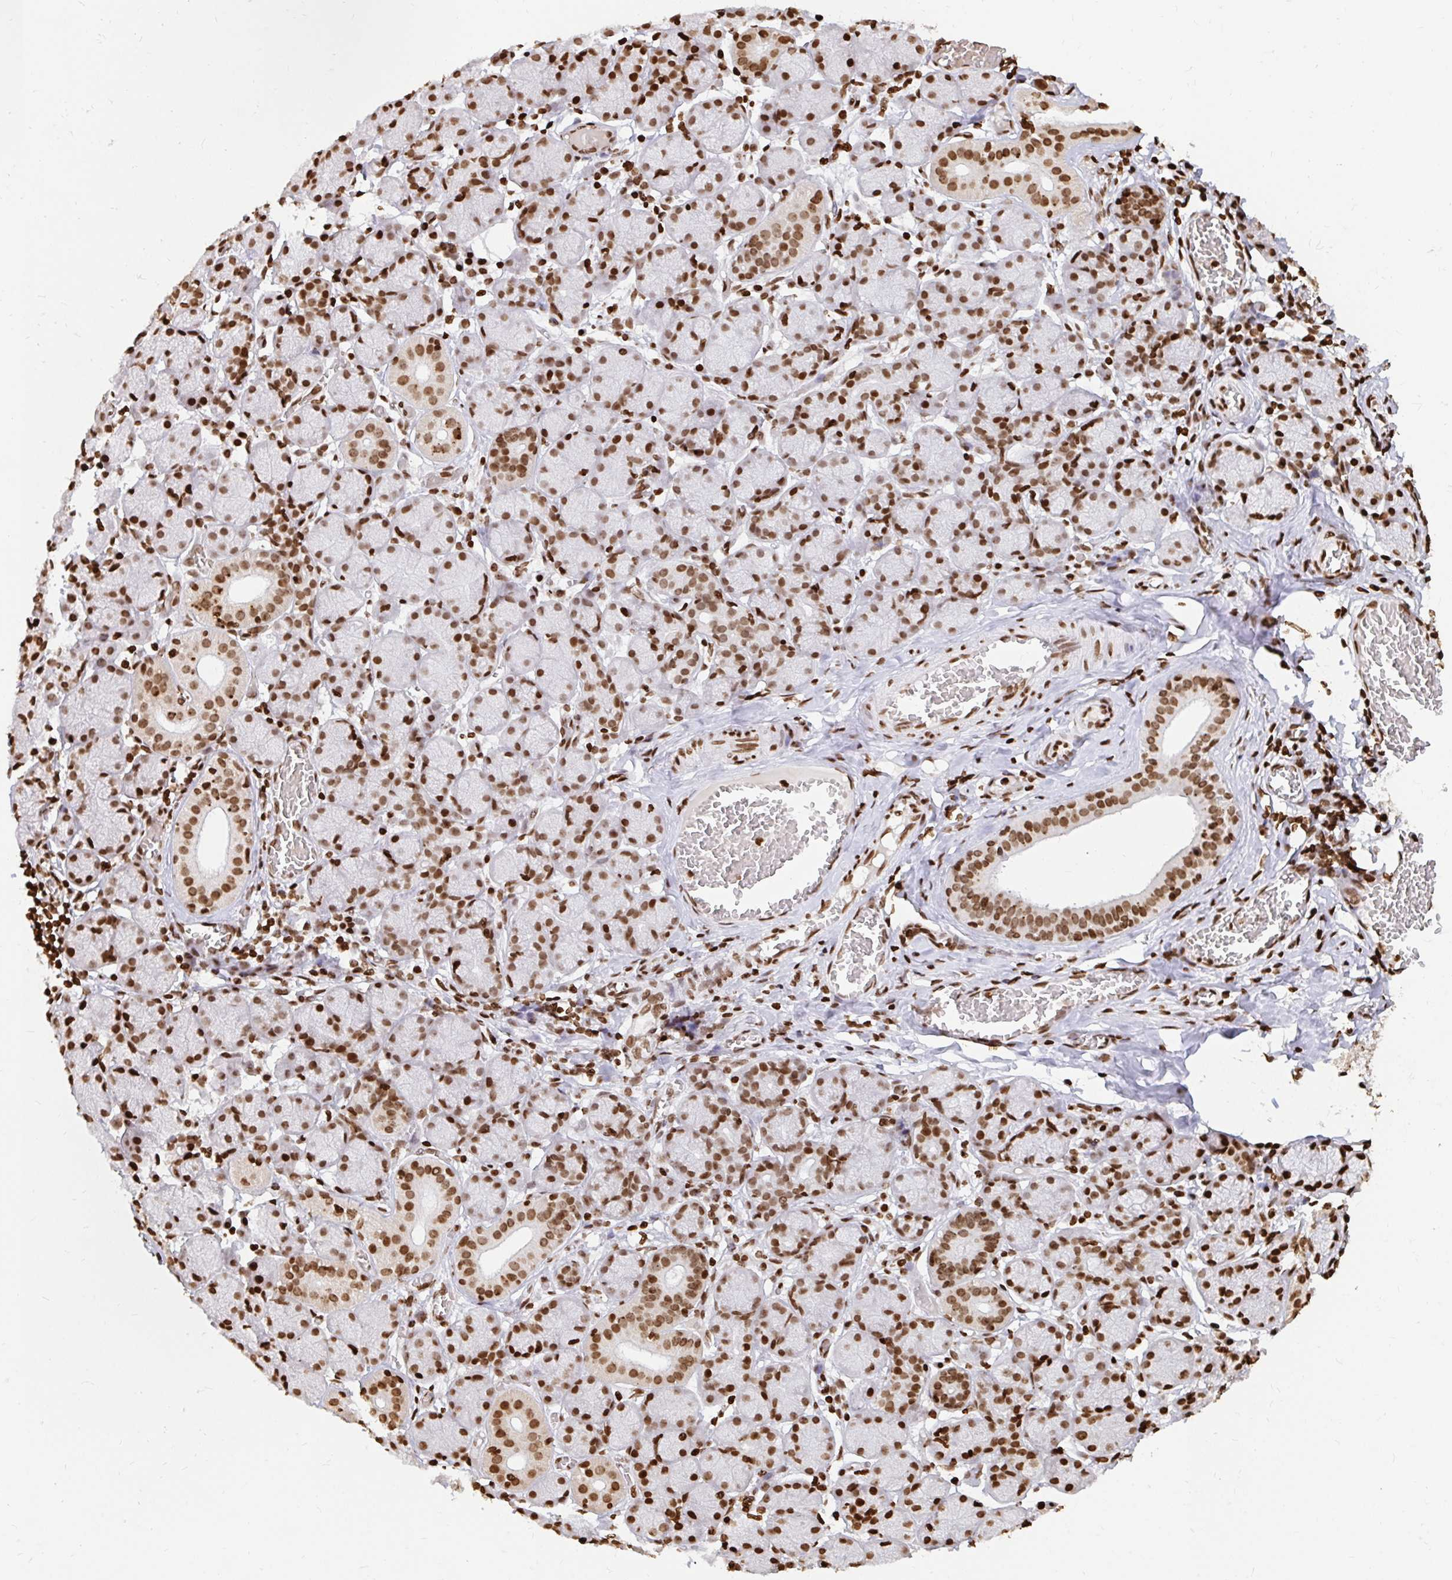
{"staining": {"intensity": "strong", "quantity": ">75%", "location": "nuclear"}, "tissue": "salivary gland", "cell_type": "Glandular cells", "image_type": "normal", "snomed": [{"axis": "morphology", "description": "Normal tissue, NOS"}, {"axis": "topography", "description": "Salivary gland"}], "caption": "Immunohistochemistry (IHC) of benign human salivary gland exhibits high levels of strong nuclear positivity in approximately >75% of glandular cells. The staining is performed using DAB brown chromogen to label protein expression. The nuclei are counter-stained blue using hematoxylin.", "gene": "H2BC5", "patient": {"sex": "female", "age": 24}}